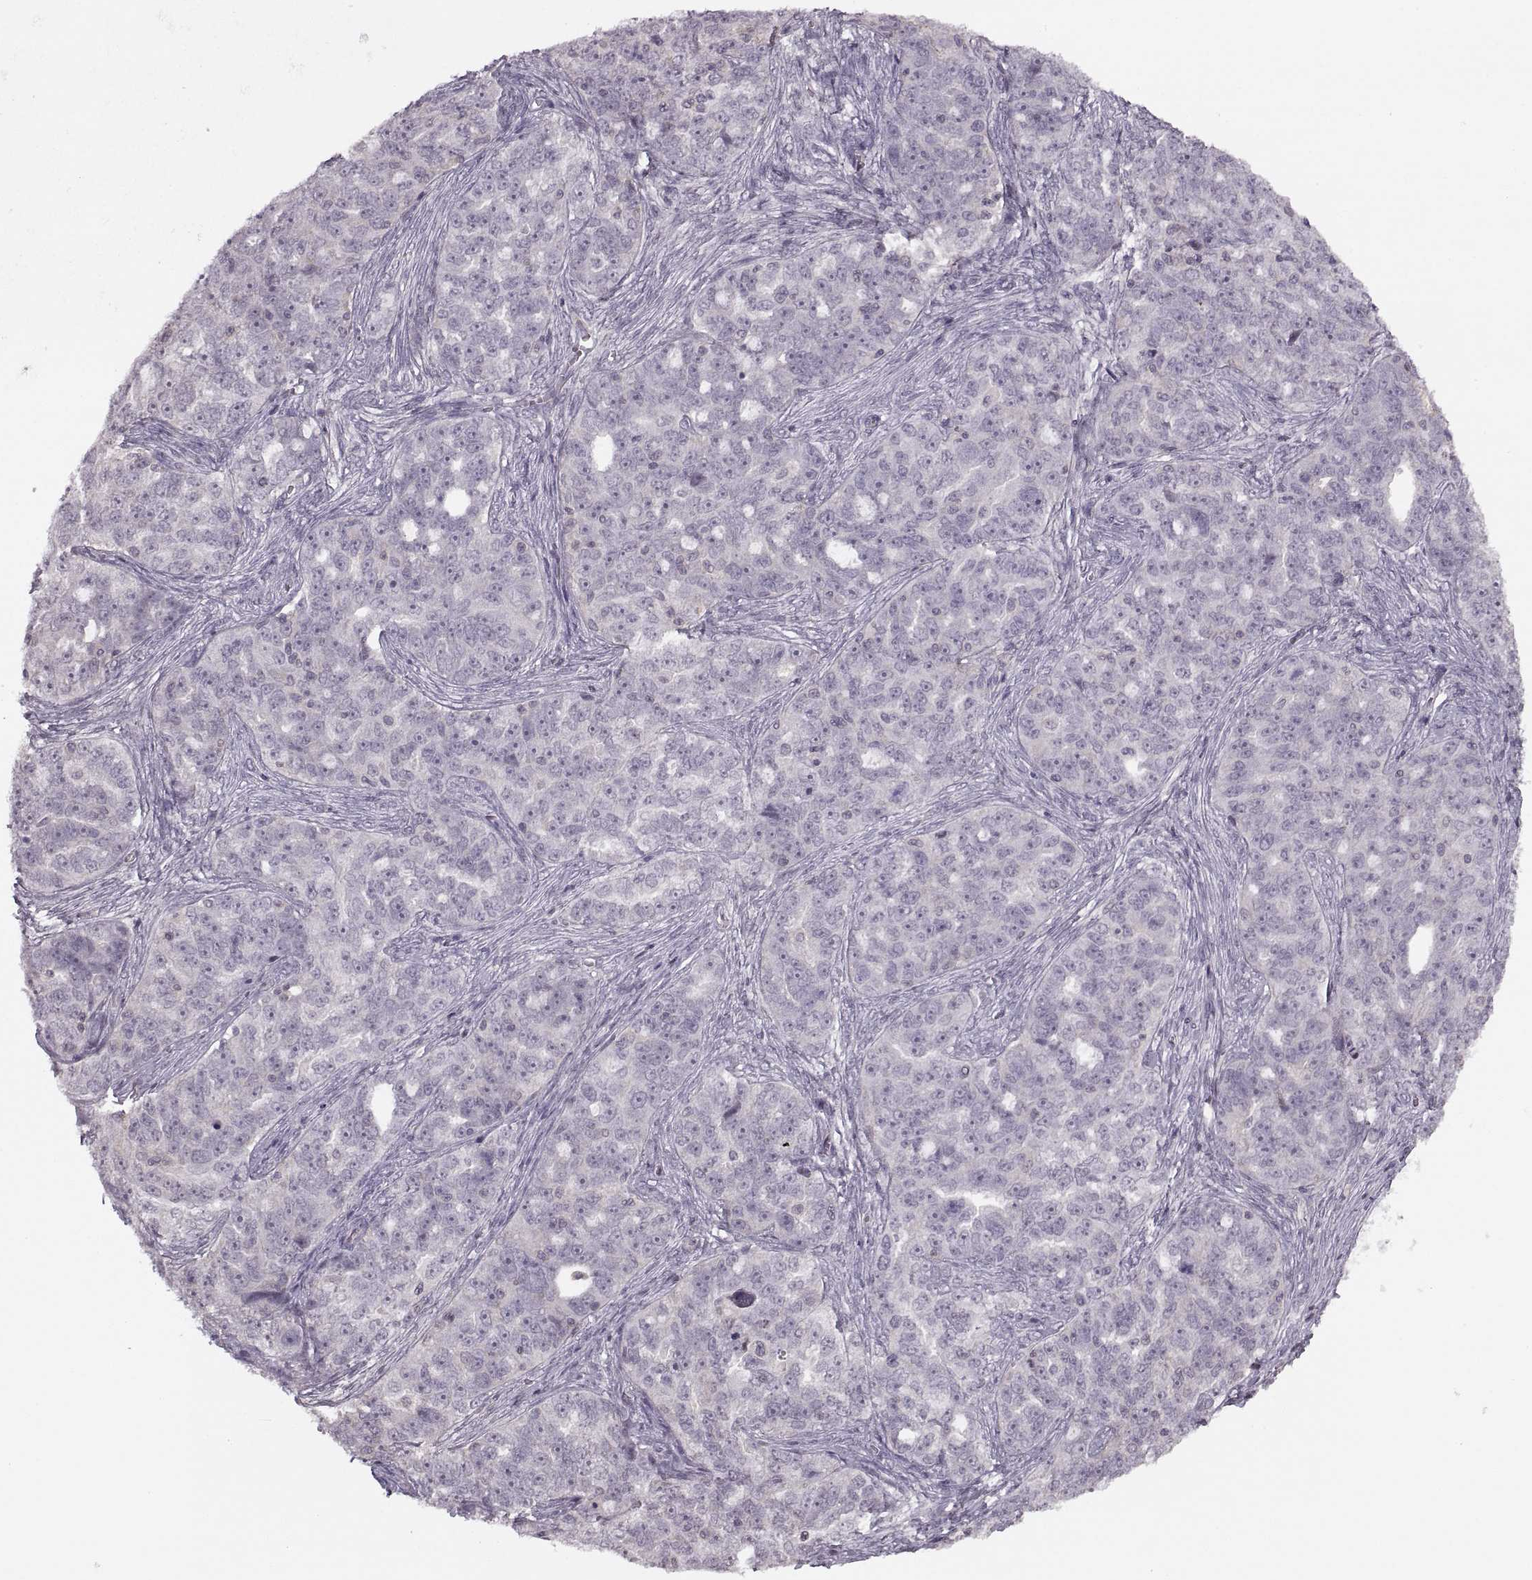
{"staining": {"intensity": "negative", "quantity": "none", "location": "none"}, "tissue": "ovarian cancer", "cell_type": "Tumor cells", "image_type": "cancer", "snomed": [{"axis": "morphology", "description": "Cystadenocarcinoma, serous, NOS"}, {"axis": "topography", "description": "Ovary"}], "caption": "Immunohistochemistry histopathology image of neoplastic tissue: human ovarian serous cystadenocarcinoma stained with DAB exhibits no significant protein expression in tumor cells. (Stains: DAB immunohistochemistry (IHC) with hematoxylin counter stain, Microscopy: brightfield microscopy at high magnification).", "gene": "LUZP2", "patient": {"sex": "female", "age": 51}}